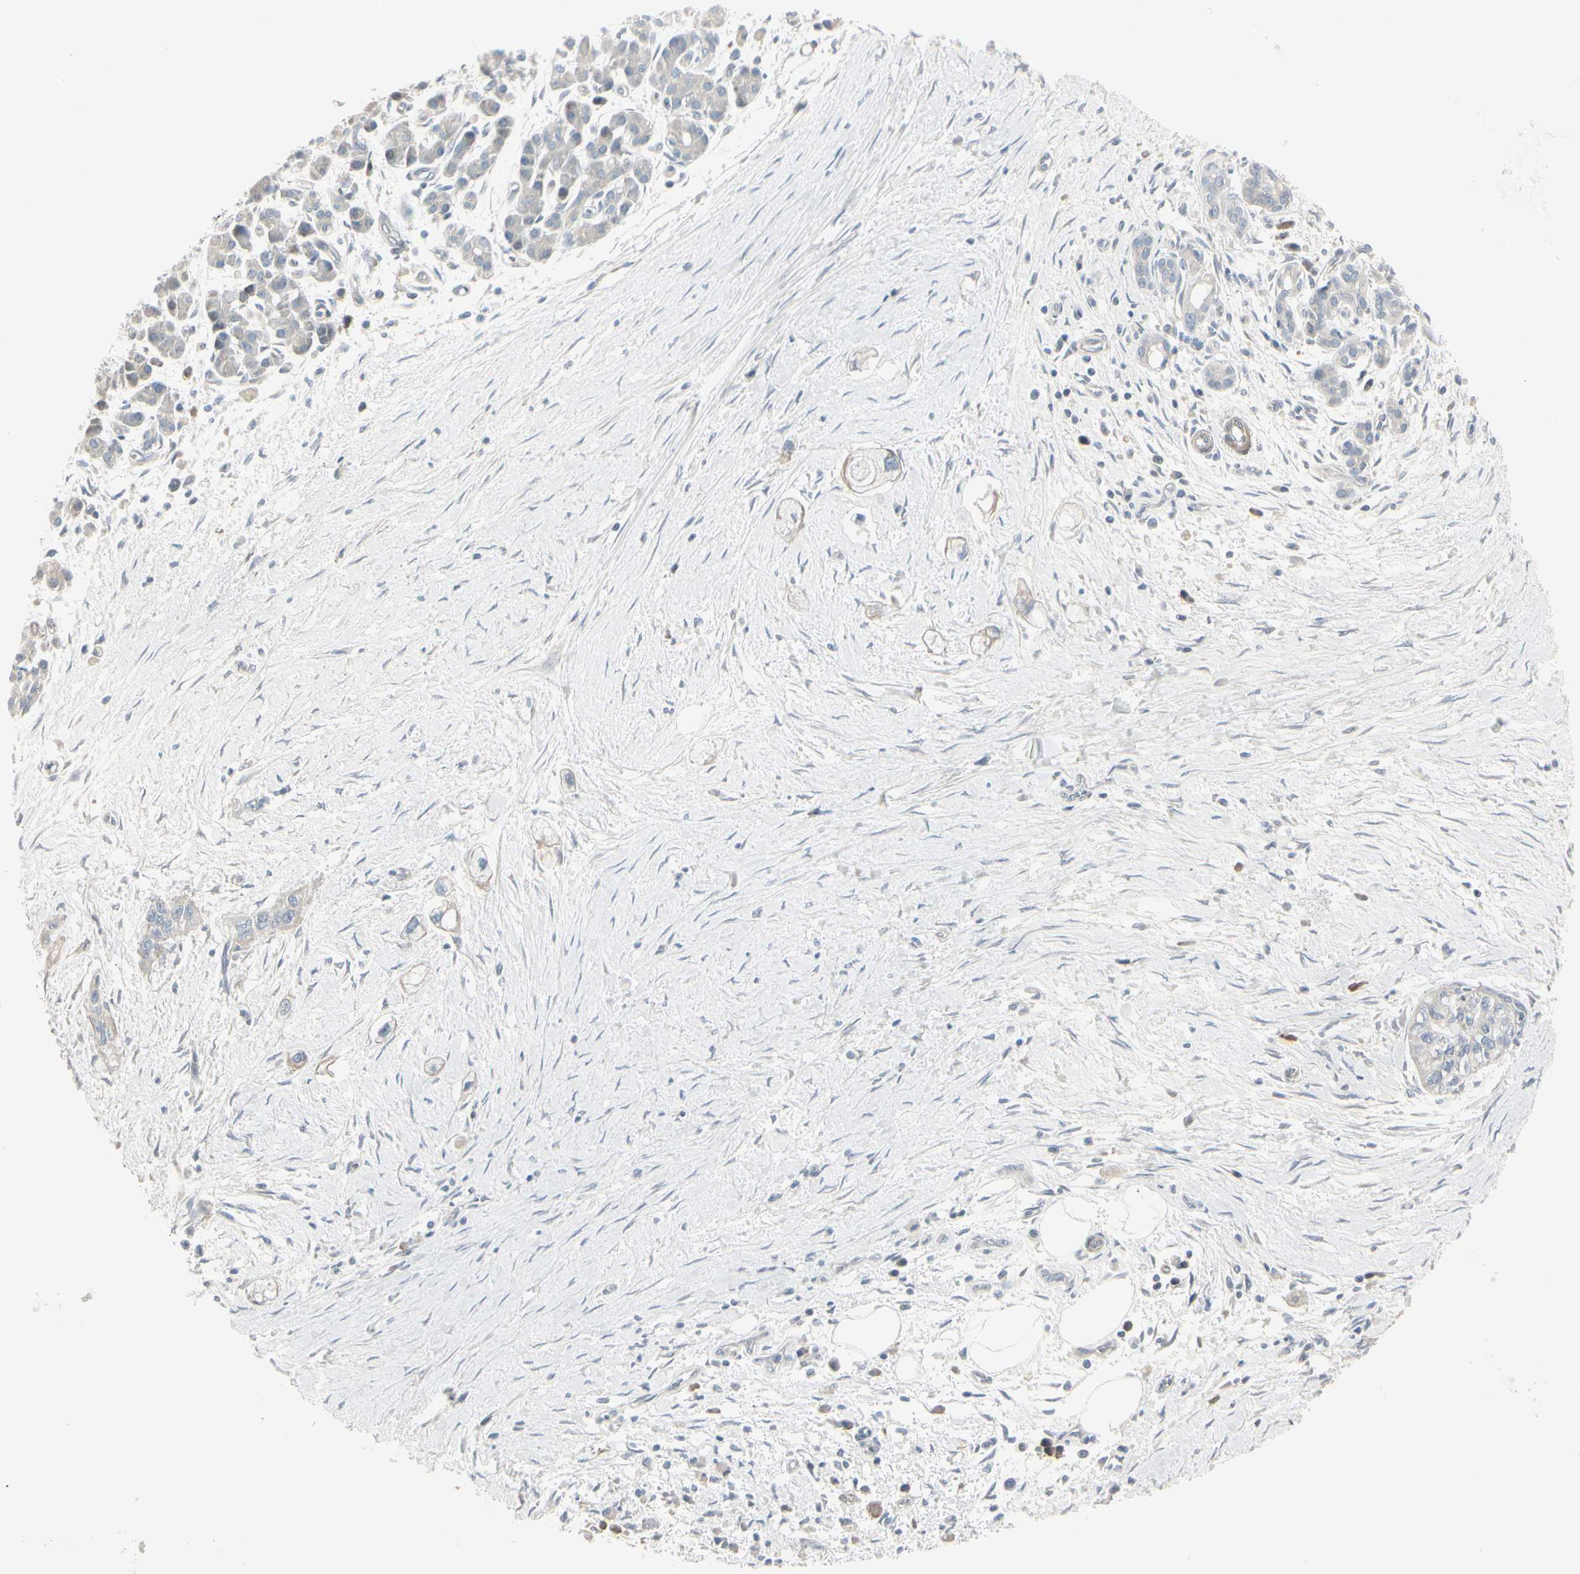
{"staining": {"intensity": "negative", "quantity": "none", "location": "none"}, "tissue": "pancreatic cancer", "cell_type": "Tumor cells", "image_type": "cancer", "snomed": [{"axis": "morphology", "description": "Adenocarcinoma, NOS"}, {"axis": "topography", "description": "Pancreas"}], "caption": "A photomicrograph of human pancreatic cancer is negative for staining in tumor cells. (Stains: DAB immunohistochemistry with hematoxylin counter stain, Microscopy: brightfield microscopy at high magnification).", "gene": "DMPK", "patient": {"sex": "male", "age": 74}}